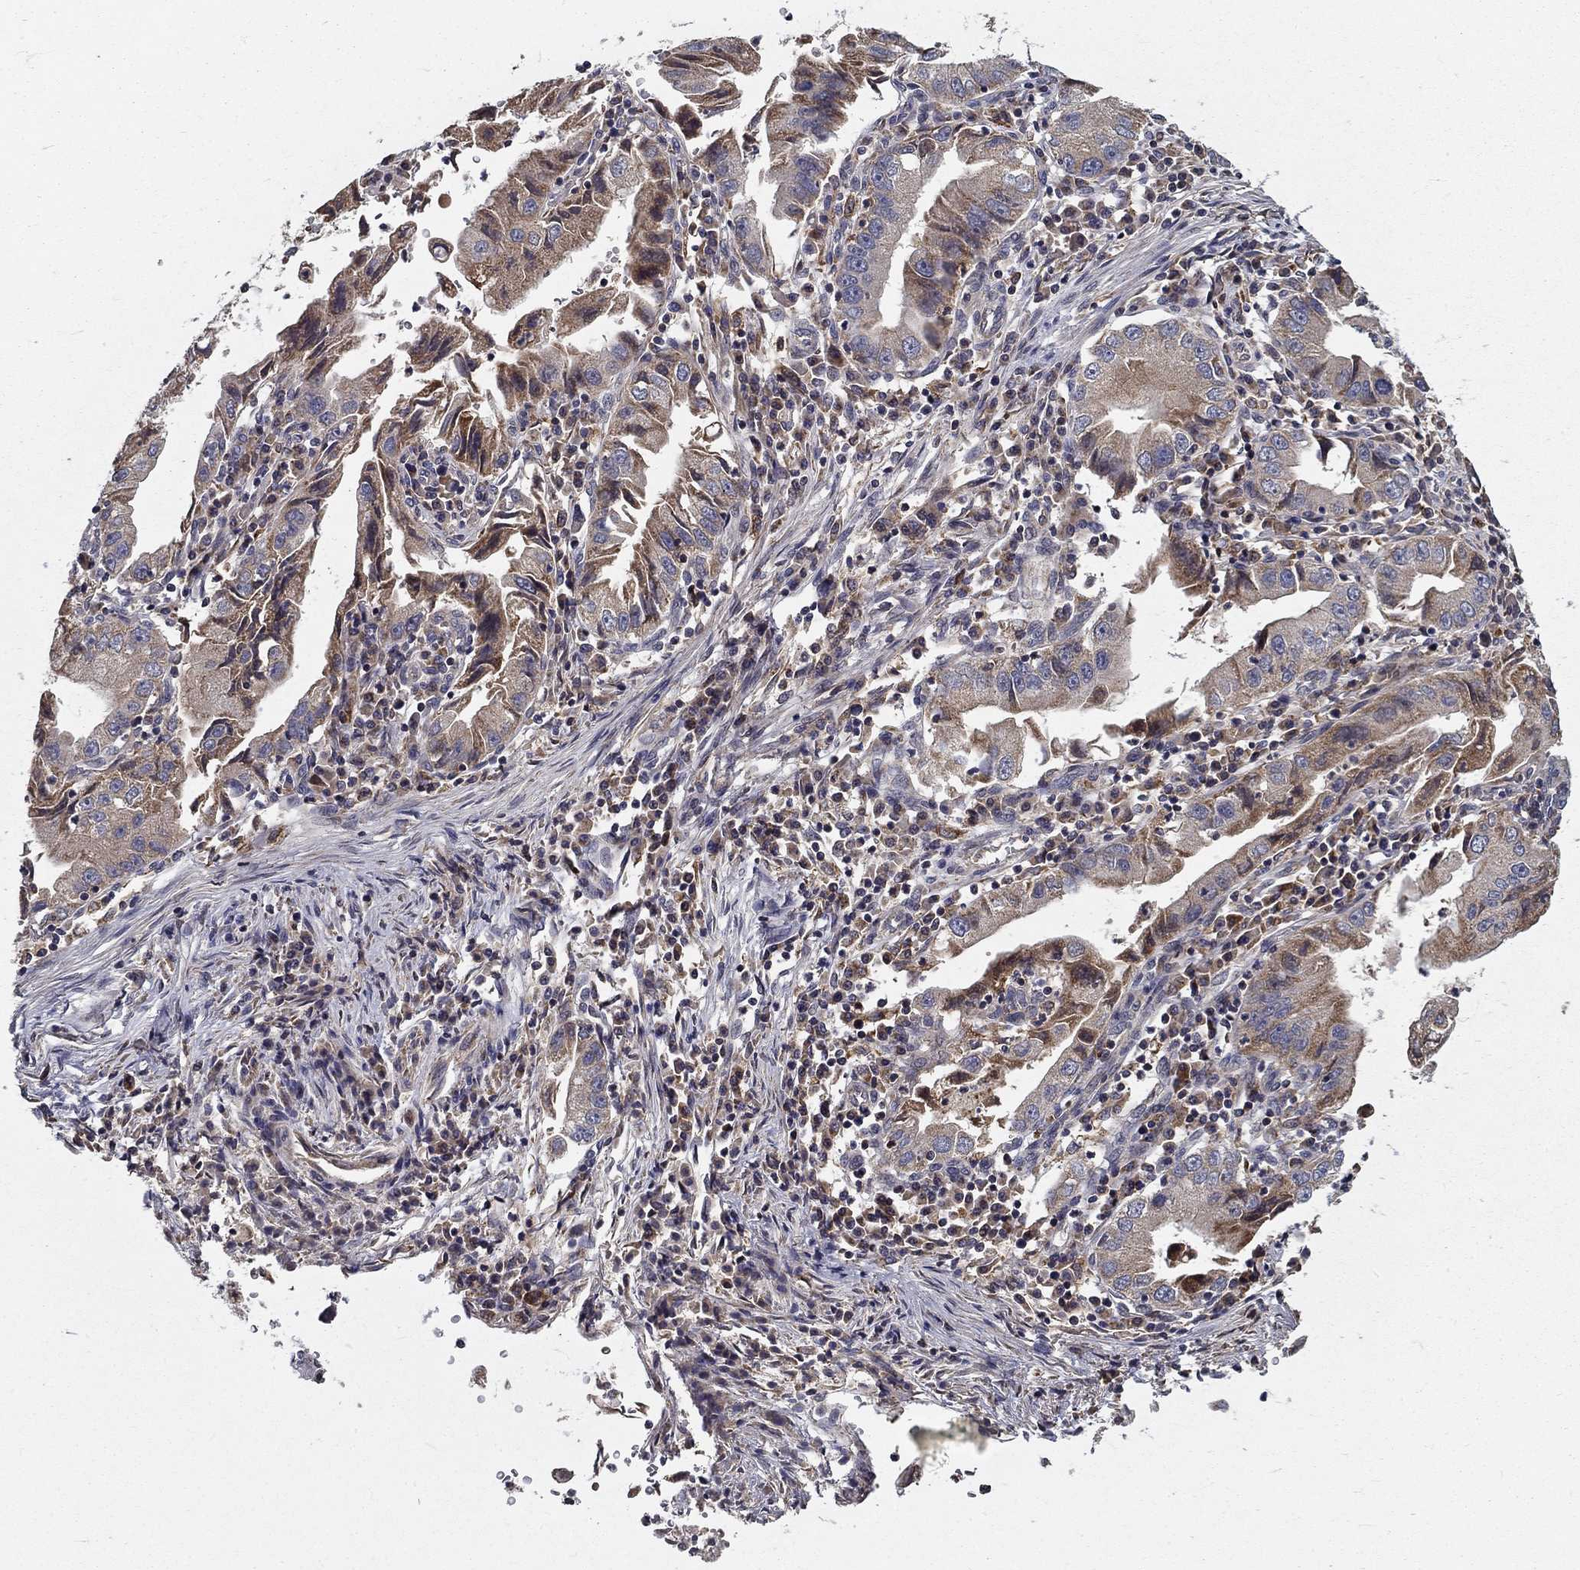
{"staining": {"intensity": "moderate", "quantity": "<25%", "location": "cytoplasmic/membranous"}, "tissue": "stomach cancer", "cell_type": "Tumor cells", "image_type": "cancer", "snomed": [{"axis": "morphology", "description": "Adenocarcinoma, NOS"}, {"axis": "topography", "description": "Stomach"}], "caption": "Immunohistochemistry (IHC) (DAB) staining of stomach cancer exhibits moderate cytoplasmic/membranous protein positivity in approximately <25% of tumor cells.", "gene": "ALDH4A1", "patient": {"sex": "male", "age": 76}}